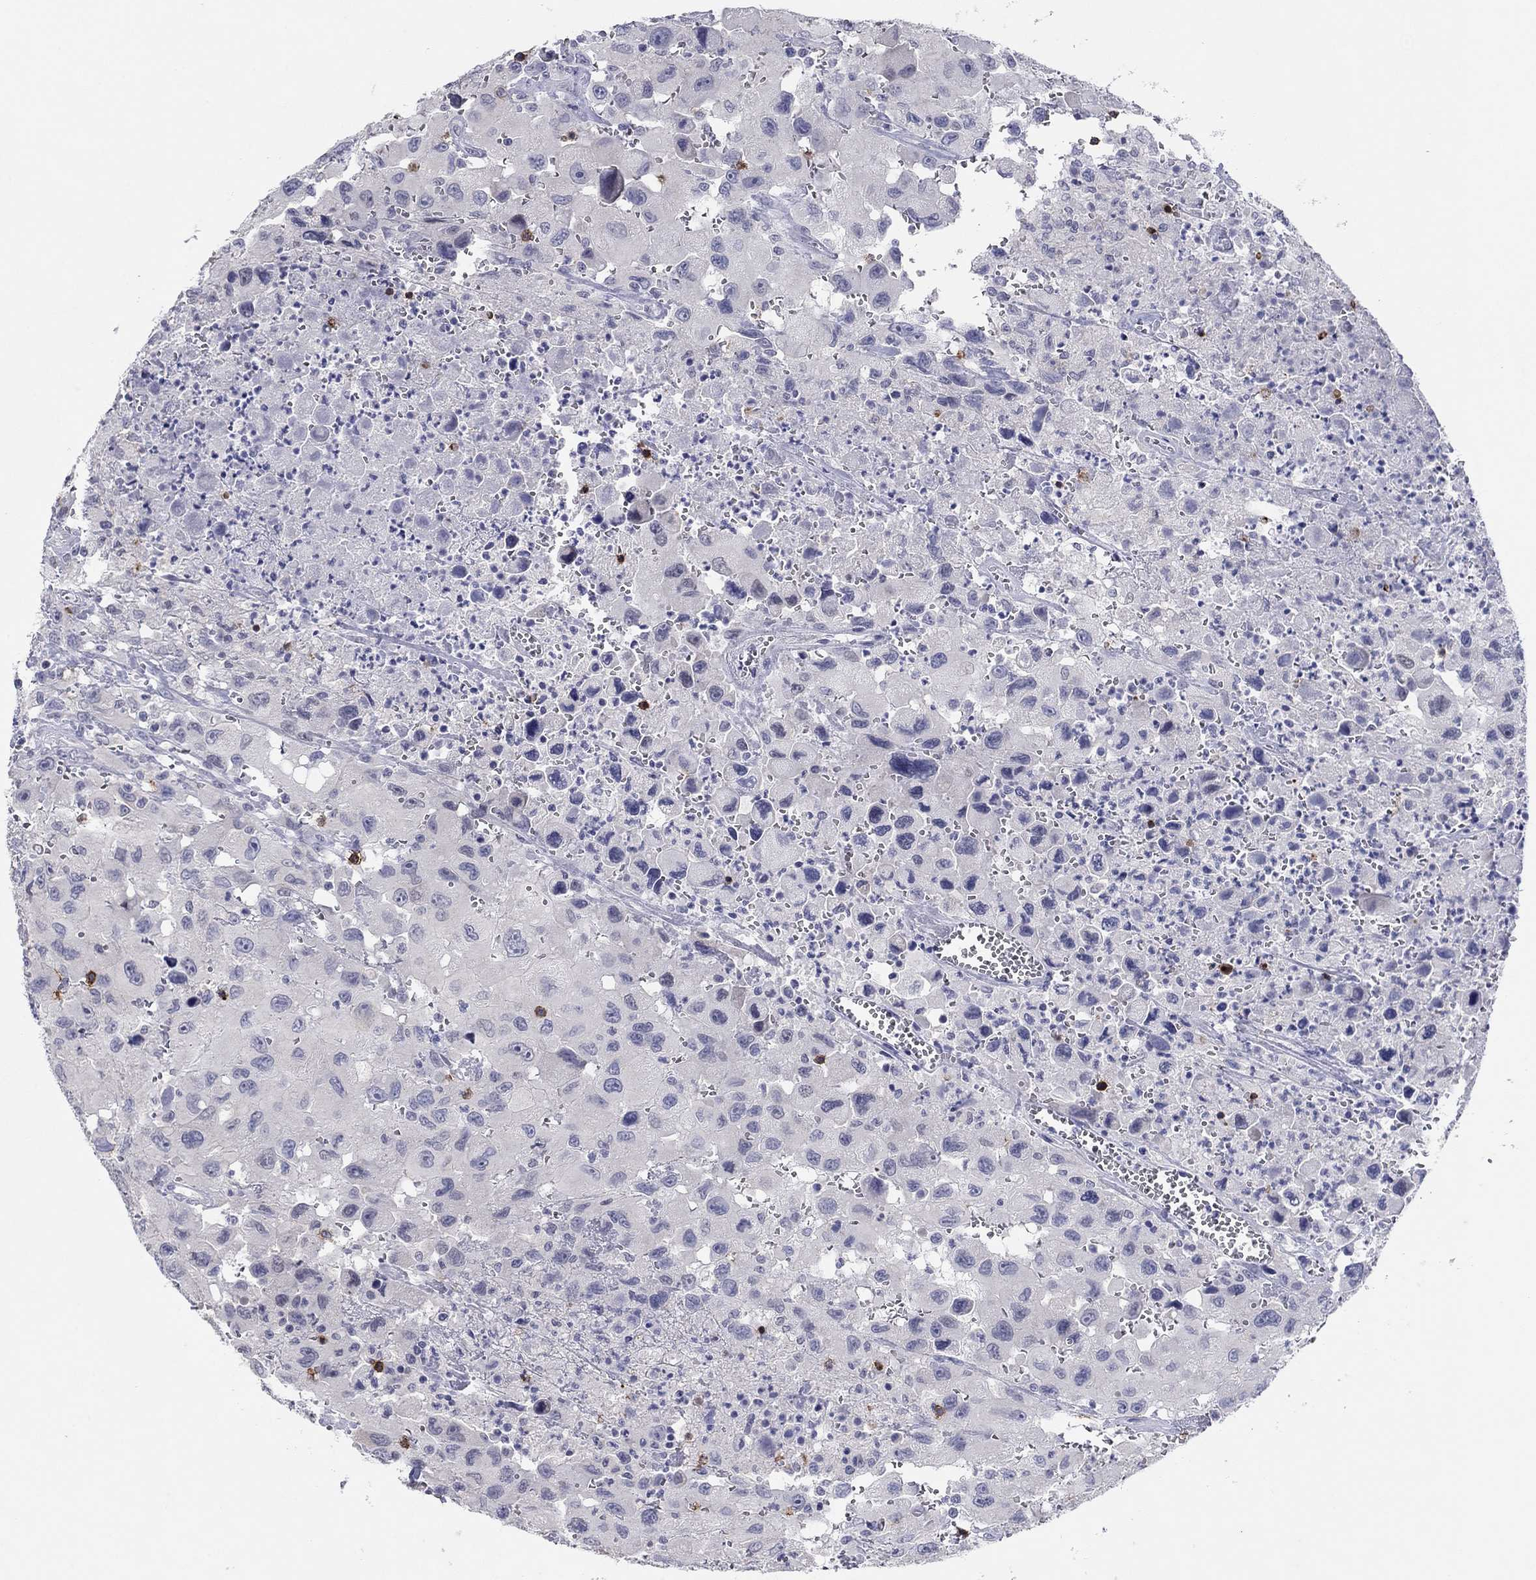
{"staining": {"intensity": "negative", "quantity": "none", "location": "none"}, "tissue": "head and neck cancer", "cell_type": "Tumor cells", "image_type": "cancer", "snomed": [{"axis": "morphology", "description": "Squamous cell carcinoma, NOS"}, {"axis": "morphology", "description": "Squamous cell carcinoma, metastatic, NOS"}, {"axis": "topography", "description": "Oral tissue"}, {"axis": "topography", "description": "Head-Neck"}], "caption": "Tumor cells are negative for brown protein staining in head and neck cancer. (DAB (3,3'-diaminobenzidine) immunohistochemistry (IHC), high magnification).", "gene": "ITGAE", "patient": {"sex": "female", "age": 85}}